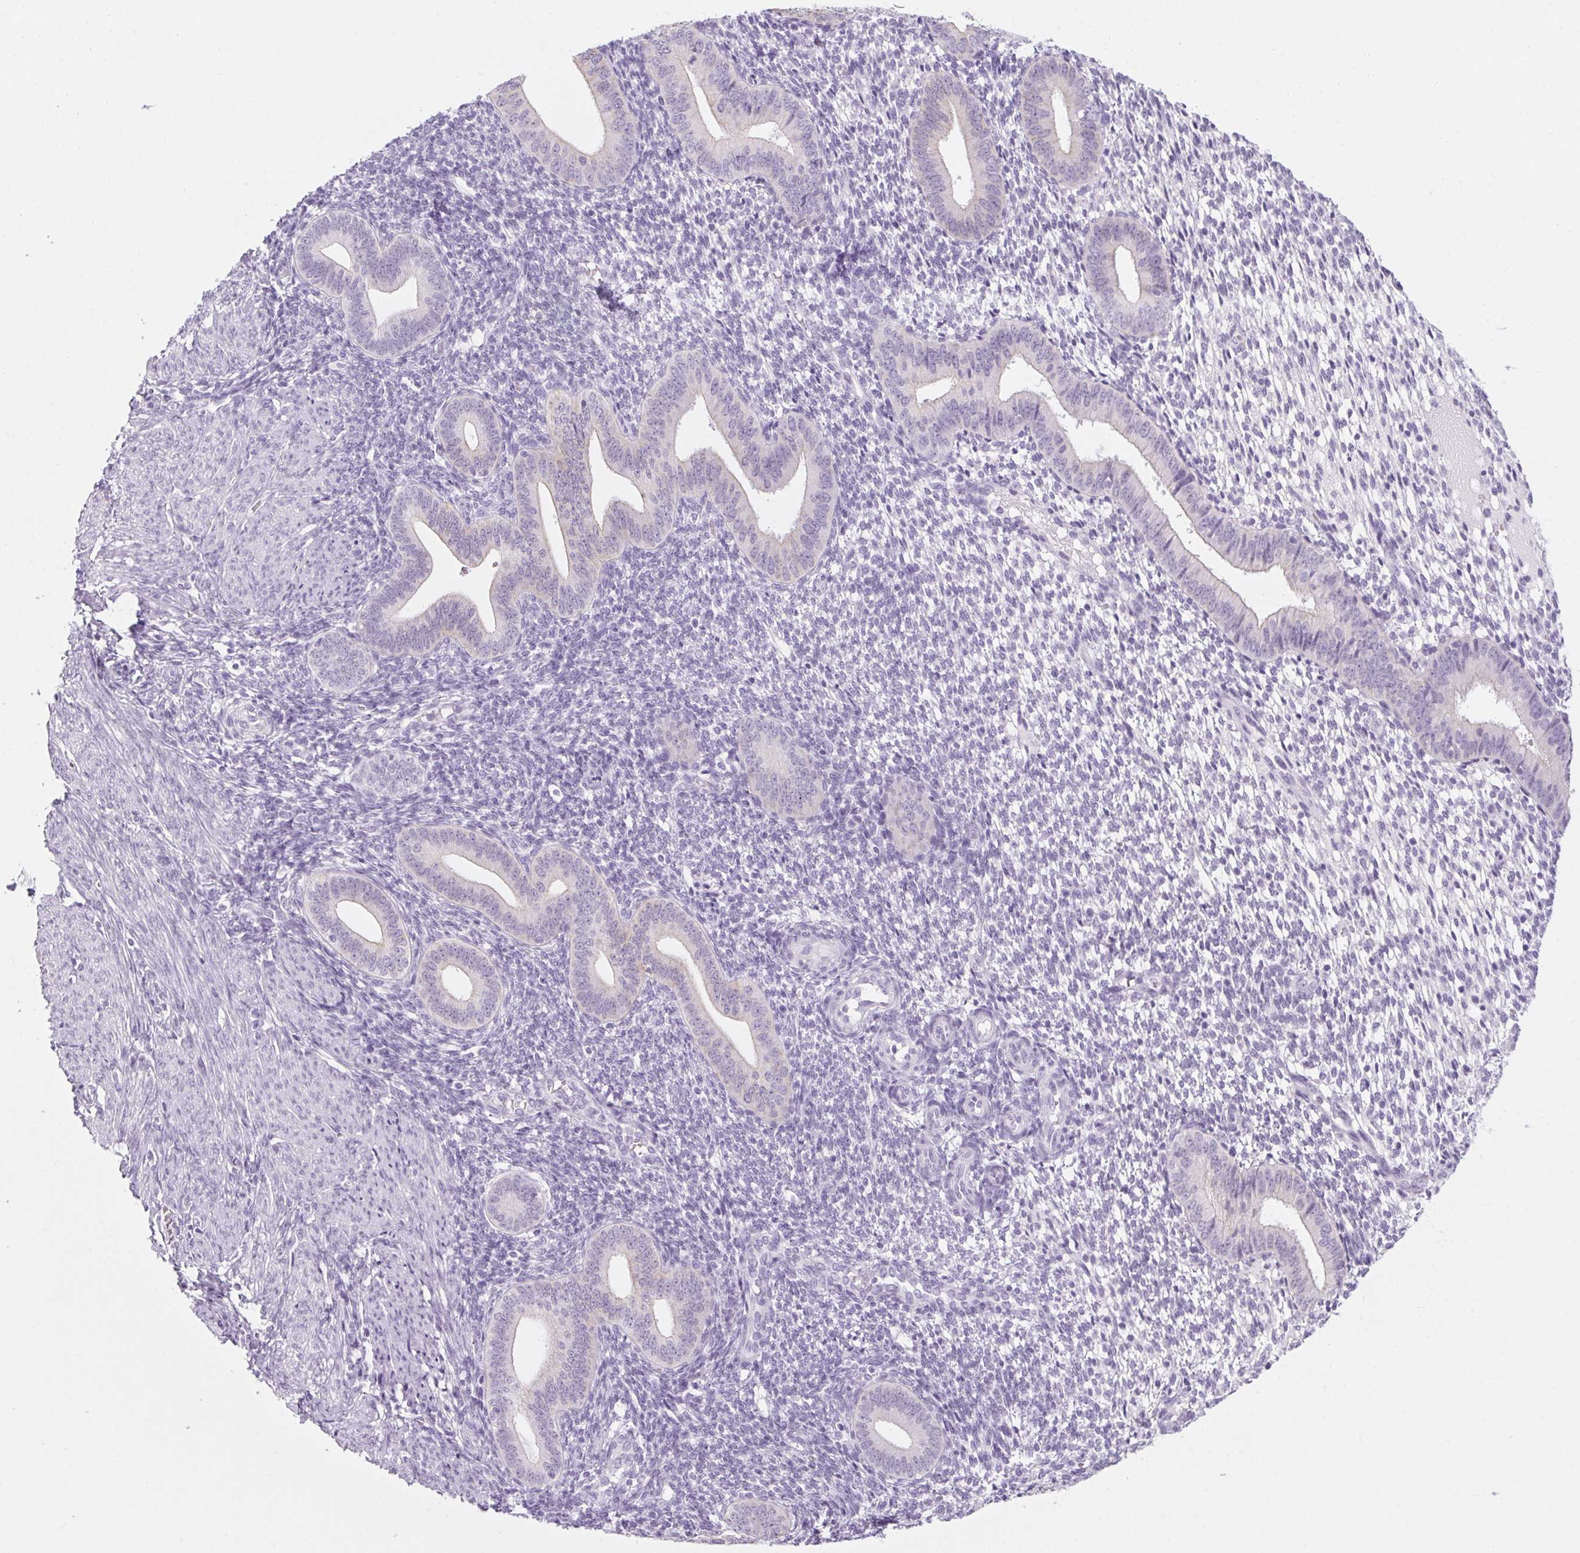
{"staining": {"intensity": "negative", "quantity": "none", "location": "none"}, "tissue": "endometrium", "cell_type": "Cells in endometrial stroma", "image_type": "normal", "snomed": [{"axis": "morphology", "description": "Normal tissue, NOS"}, {"axis": "topography", "description": "Endometrium"}], "caption": "High magnification brightfield microscopy of normal endometrium stained with DAB (brown) and counterstained with hematoxylin (blue): cells in endometrial stroma show no significant positivity. The staining was performed using DAB (3,3'-diaminobenzidine) to visualize the protein expression in brown, while the nuclei were stained in blue with hematoxylin (Magnification: 20x).", "gene": "RPTN", "patient": {"sex": "female", "age": 40}}